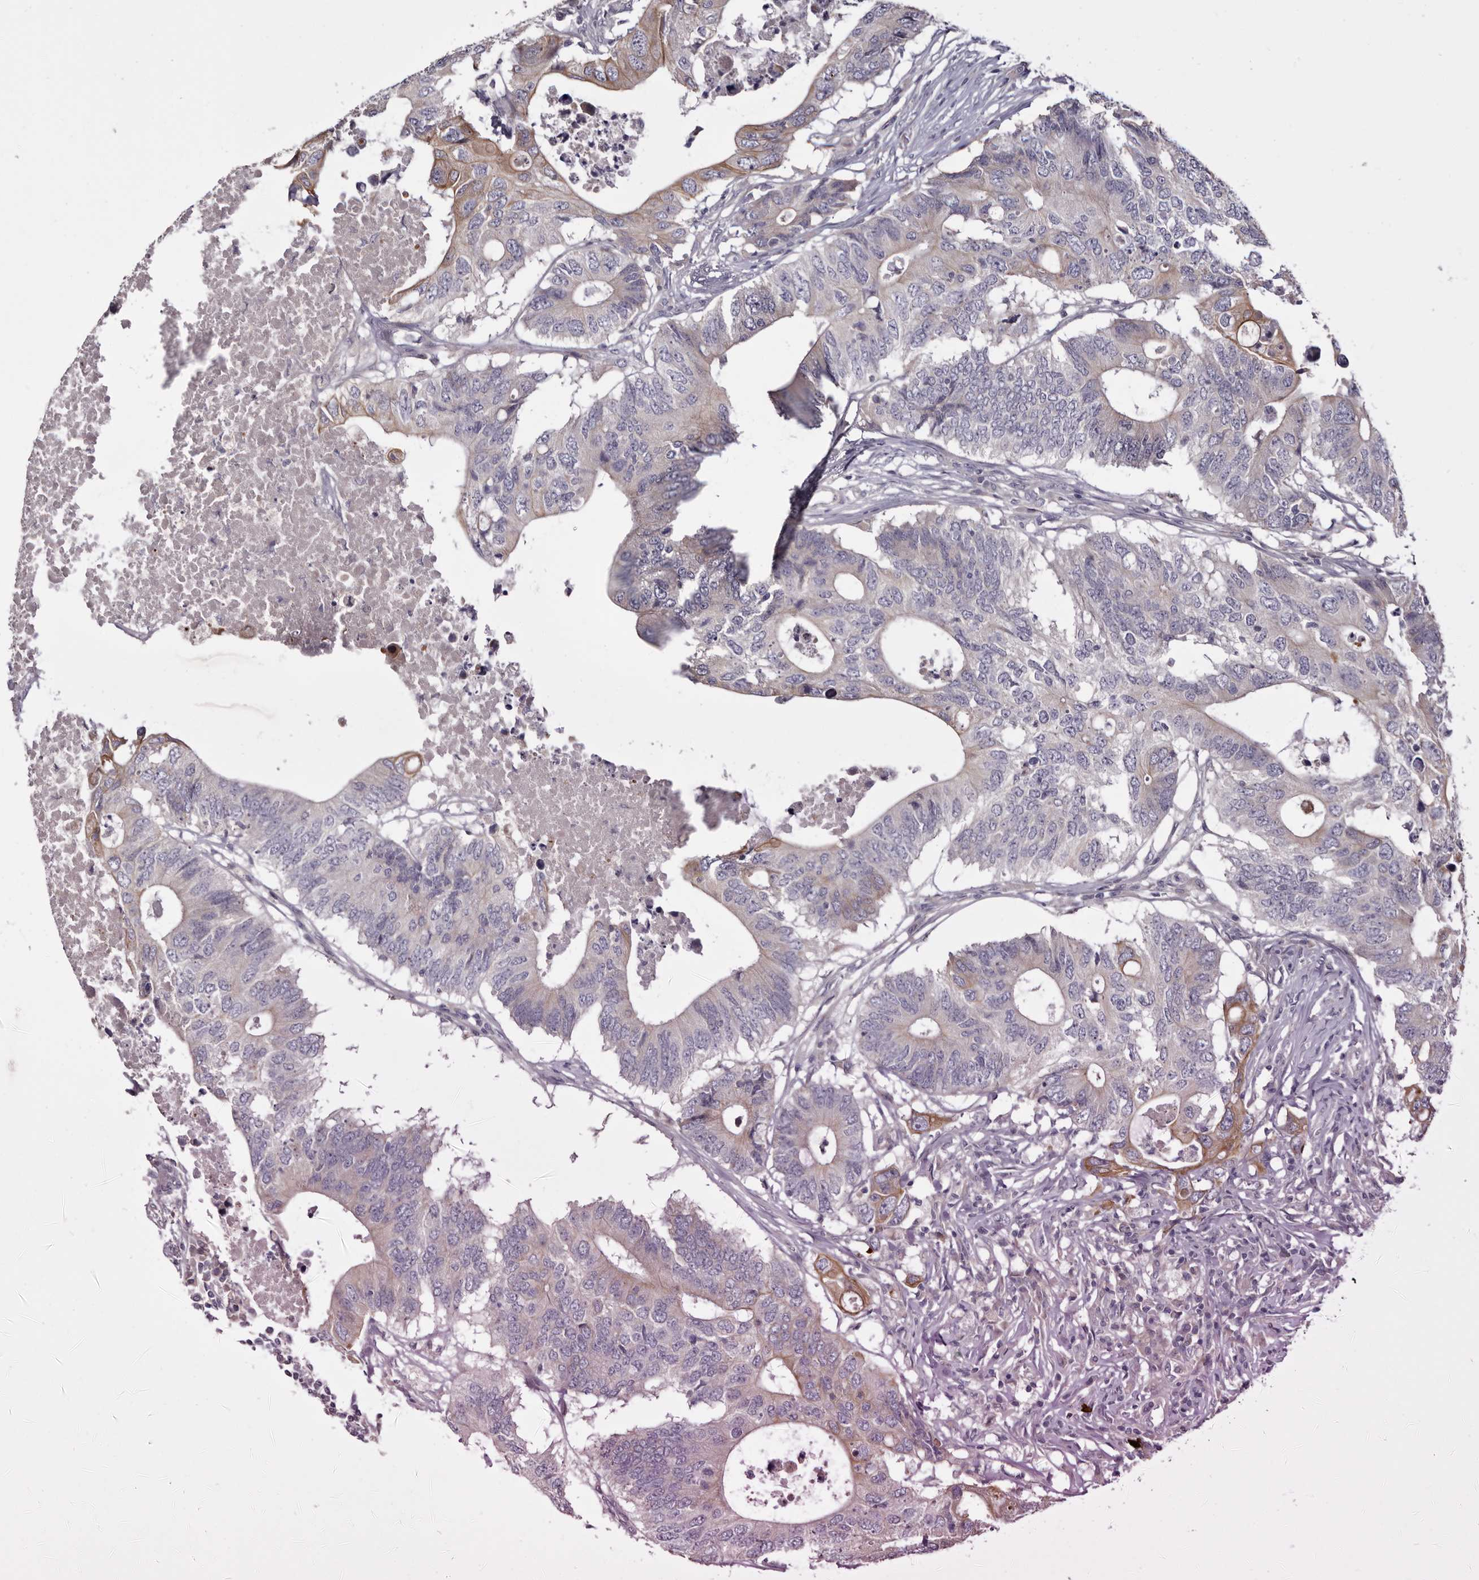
{"staining": {"intensity": "moderate", "quantity": "<25%", "location": "cytoplasmic/membranous"}, "tissue": "colorectal cancer", "cell_type": "Tumor cells", "image_type": "cancer", "snomed": [{"axis": "morphology", "description": "Adenocarcinoma, NOS"}, {"axis": "topography", "description": "Colon"}], "caption": "The histopathology image shows immunohistochemical staining of colorectal cancer (adenocarcinoma). There is moderate cytoplasmic/membranous staining is appreciated in approximately <25% of tumor cells.", "gene": "STK16", "patient": {"sex": "male", "age": 71}}